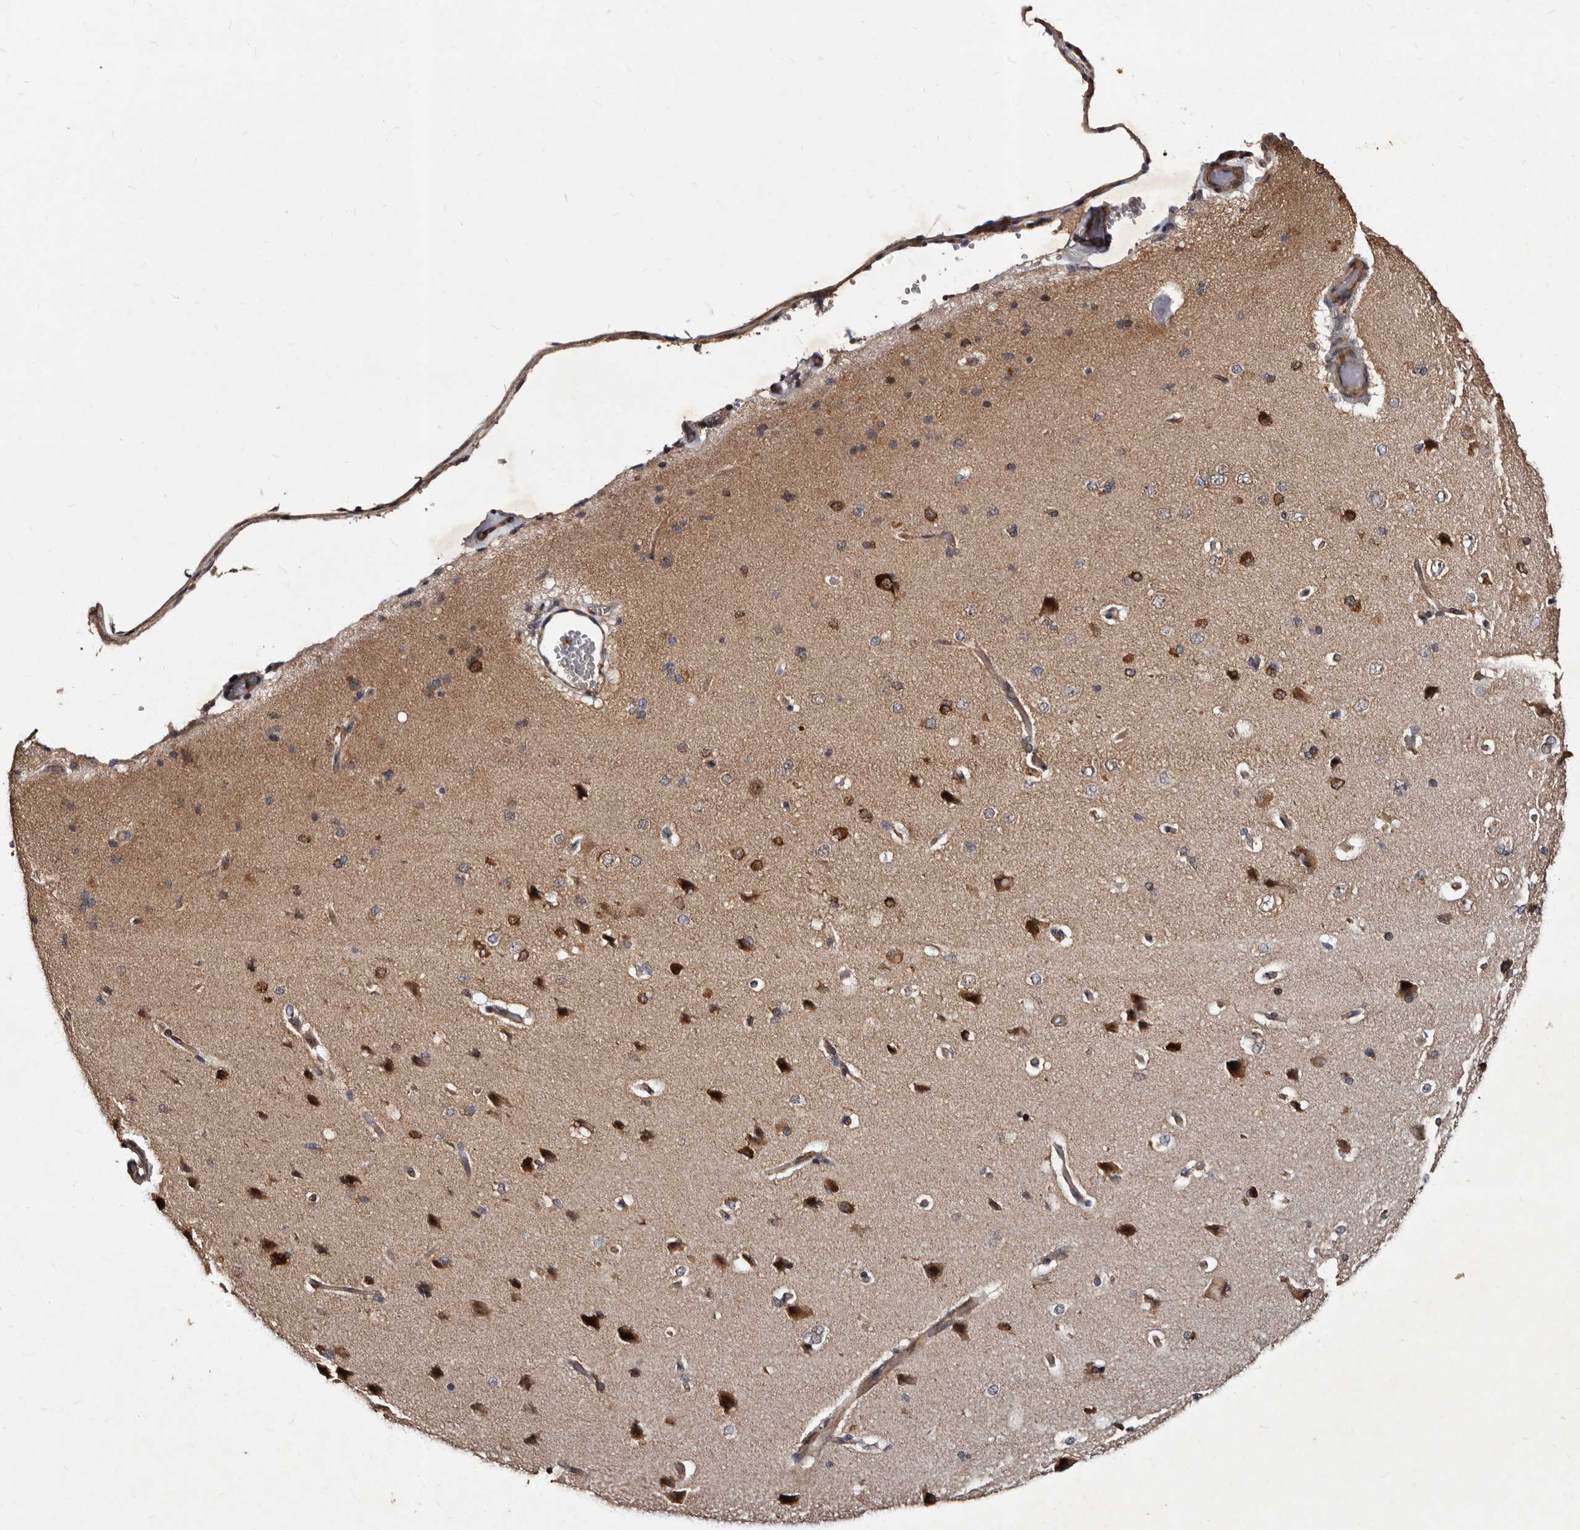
{"staining": {"intensity": "moderate", "quantity": "25%-75%", "location": "cytoplasmic/membranous"}, "tissue": "cerebral cortex", "cell_type": "Endothelial cells", "image_type": "normal", "snomed": [{"axis": "morphology", "description": "Normal tissue, NOS"}, {"axis": "topography", "description": "Cerebral cortex"}], "caption": "Immunohistochemistry (IHC) (DAB (3,3'-diaminobenzidine)) staining of unremarkable cerebral cortex demonstrates moderate cytoplasmic/membranous protein positivity in approximately 25%-75% of endothelial cells.", "gene": "MKRN3", "patient": {"sex": "male", "age": 62}}